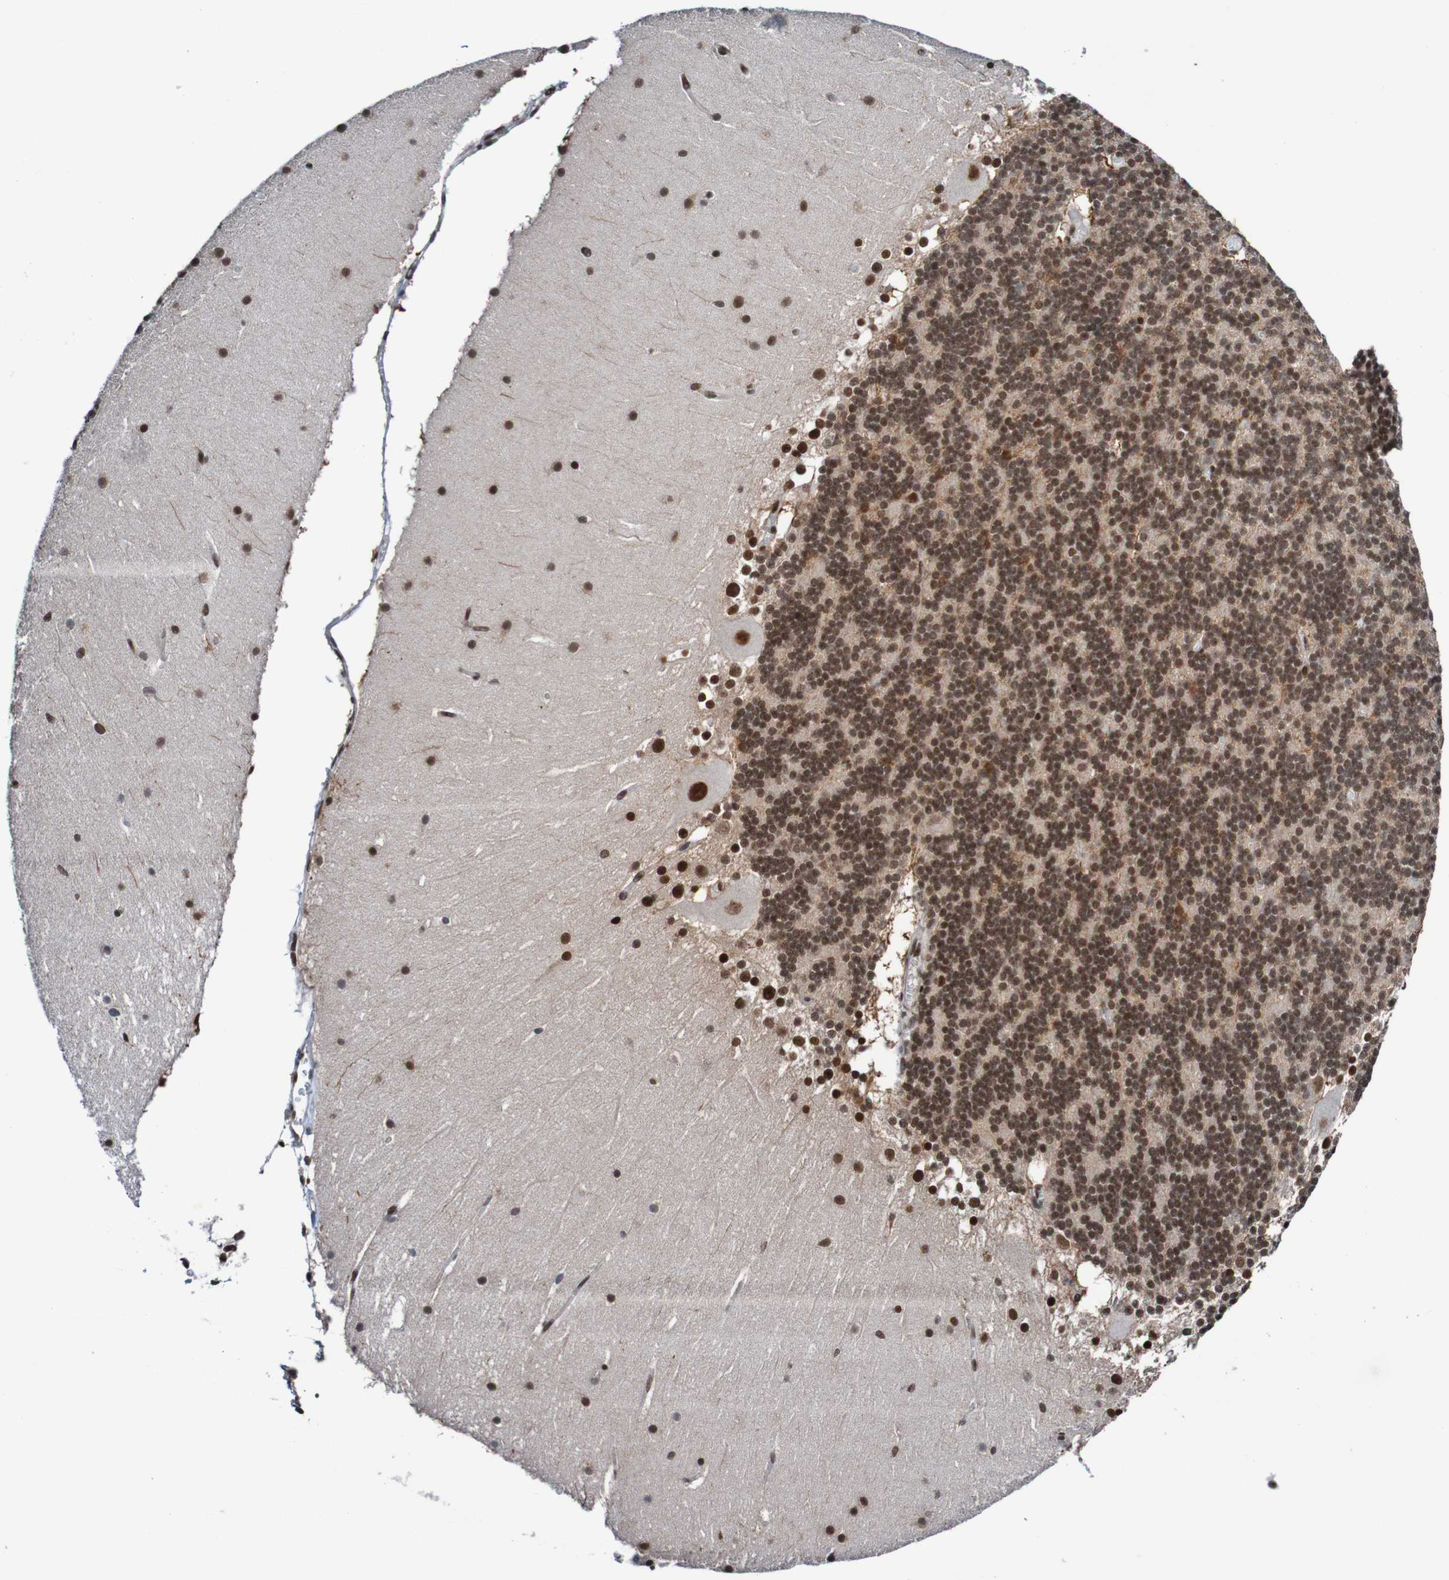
{"staining": {"intensity": "strong", "quantity": ">75%", "location": "nuclear"}, "tissue": "cerebellum", "cell_type": "Cells in granular layer", "image_type": "normal", "snomed": [{"axis": "morphology", "description": "Normal tissue, NOS"}, {"axis": "topography", "description": "Cerebellum"}], "caption": "Brown immunohistochemical staining in unremarkable cerebellum exhibits strong nuclear expression in about >75% of cells in granular layer.", "gene": "CDC5L", "patient": {"sex": "female", "age": 19}}